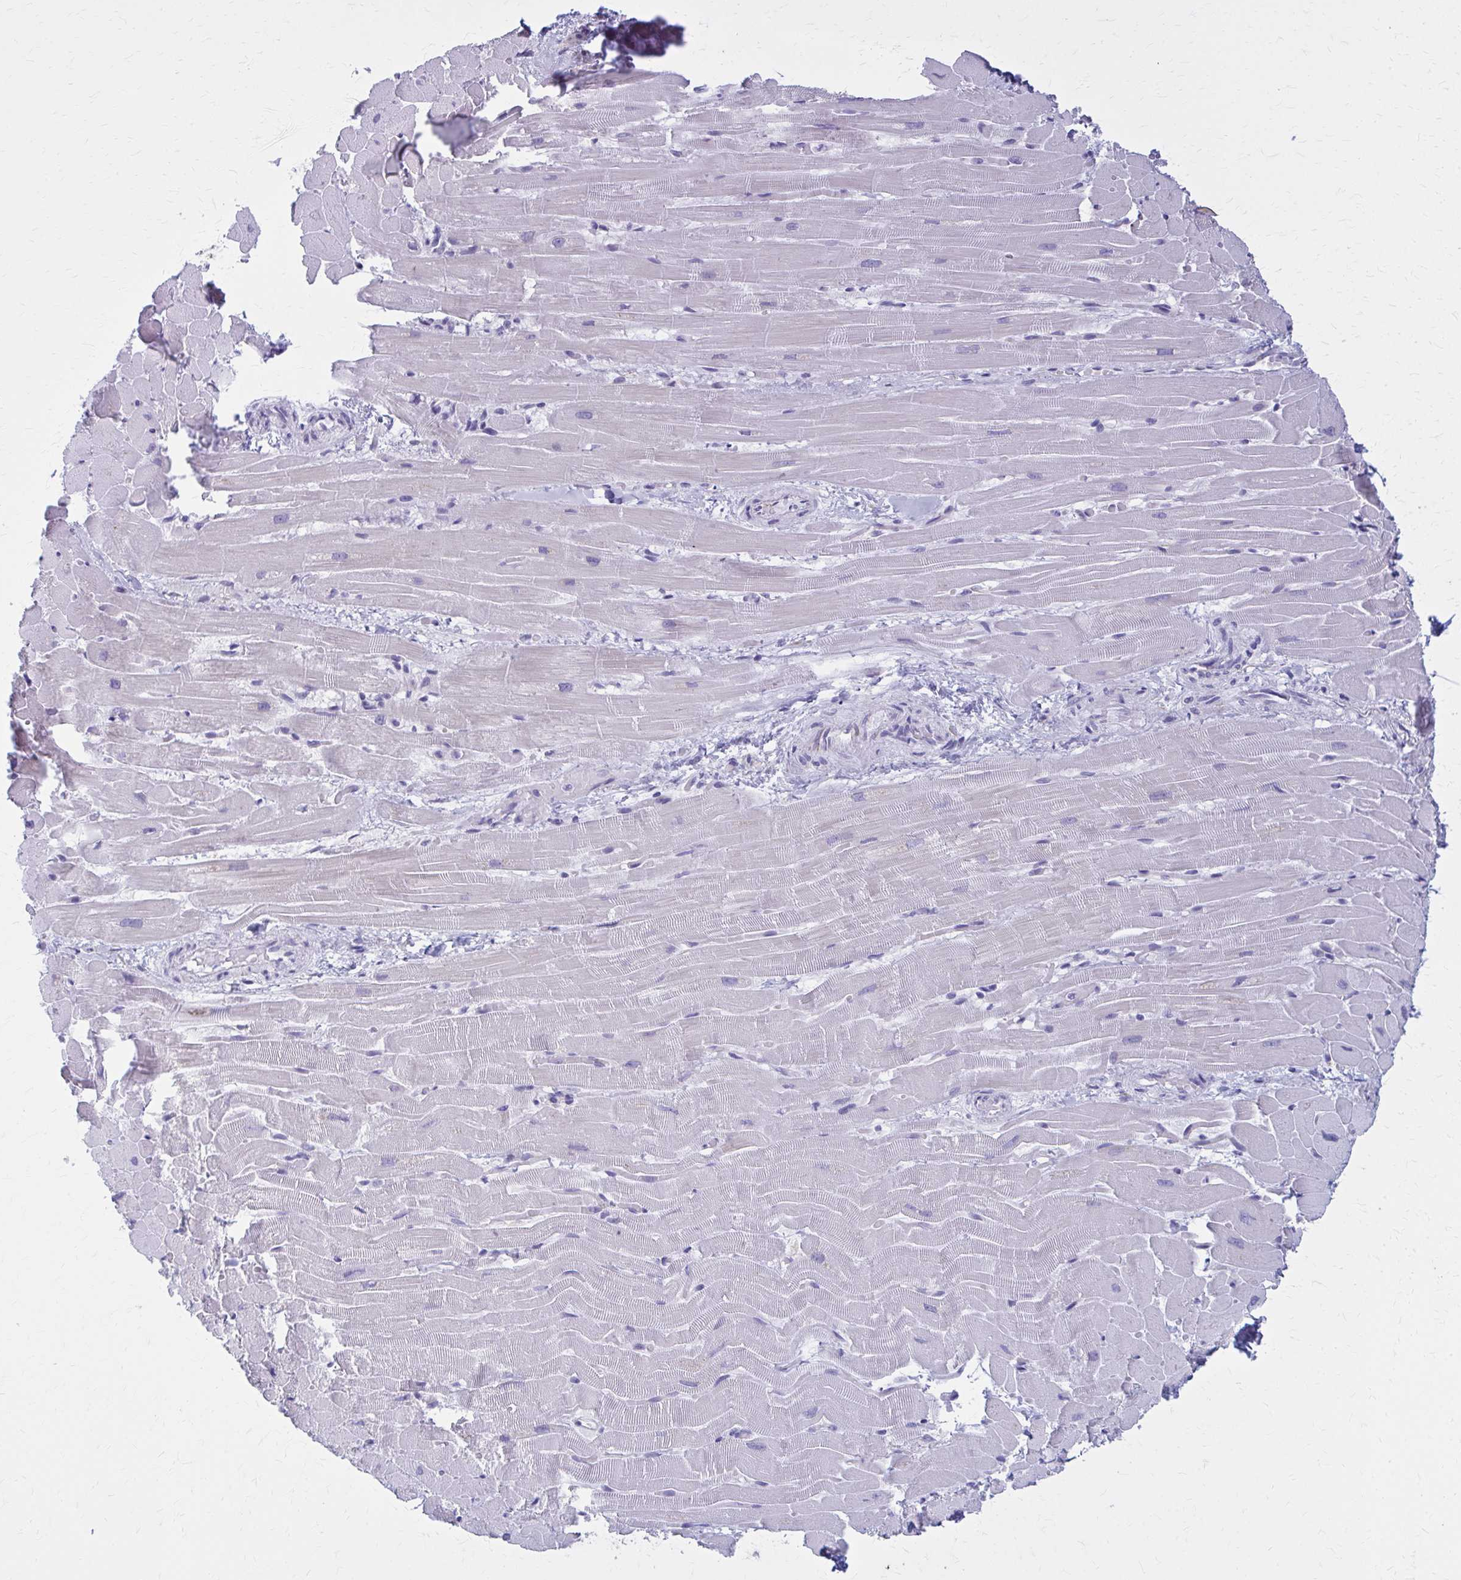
{"staining": {"intensity": "negative", "quantity": "none", "location": "none"}, "tissue": "heart muscle", "cell_type": "Cardiomyocytes", "image_type": "normal", "snomed": [{"axis": "morphology", "description": "Normal tissue, NOS"}, {"axis": "topography", "description": "Heart"}], "caption": "Immunohistochemical staining of unremarkable heart muscle exhibits no significant positivity in cardiomyocytes. (DAB (3,3'-diaminobenzidine) IHC with hematoxylin counter stain).", "gene": "GFAP", "patient": {"sex": "male", "age": 37}}